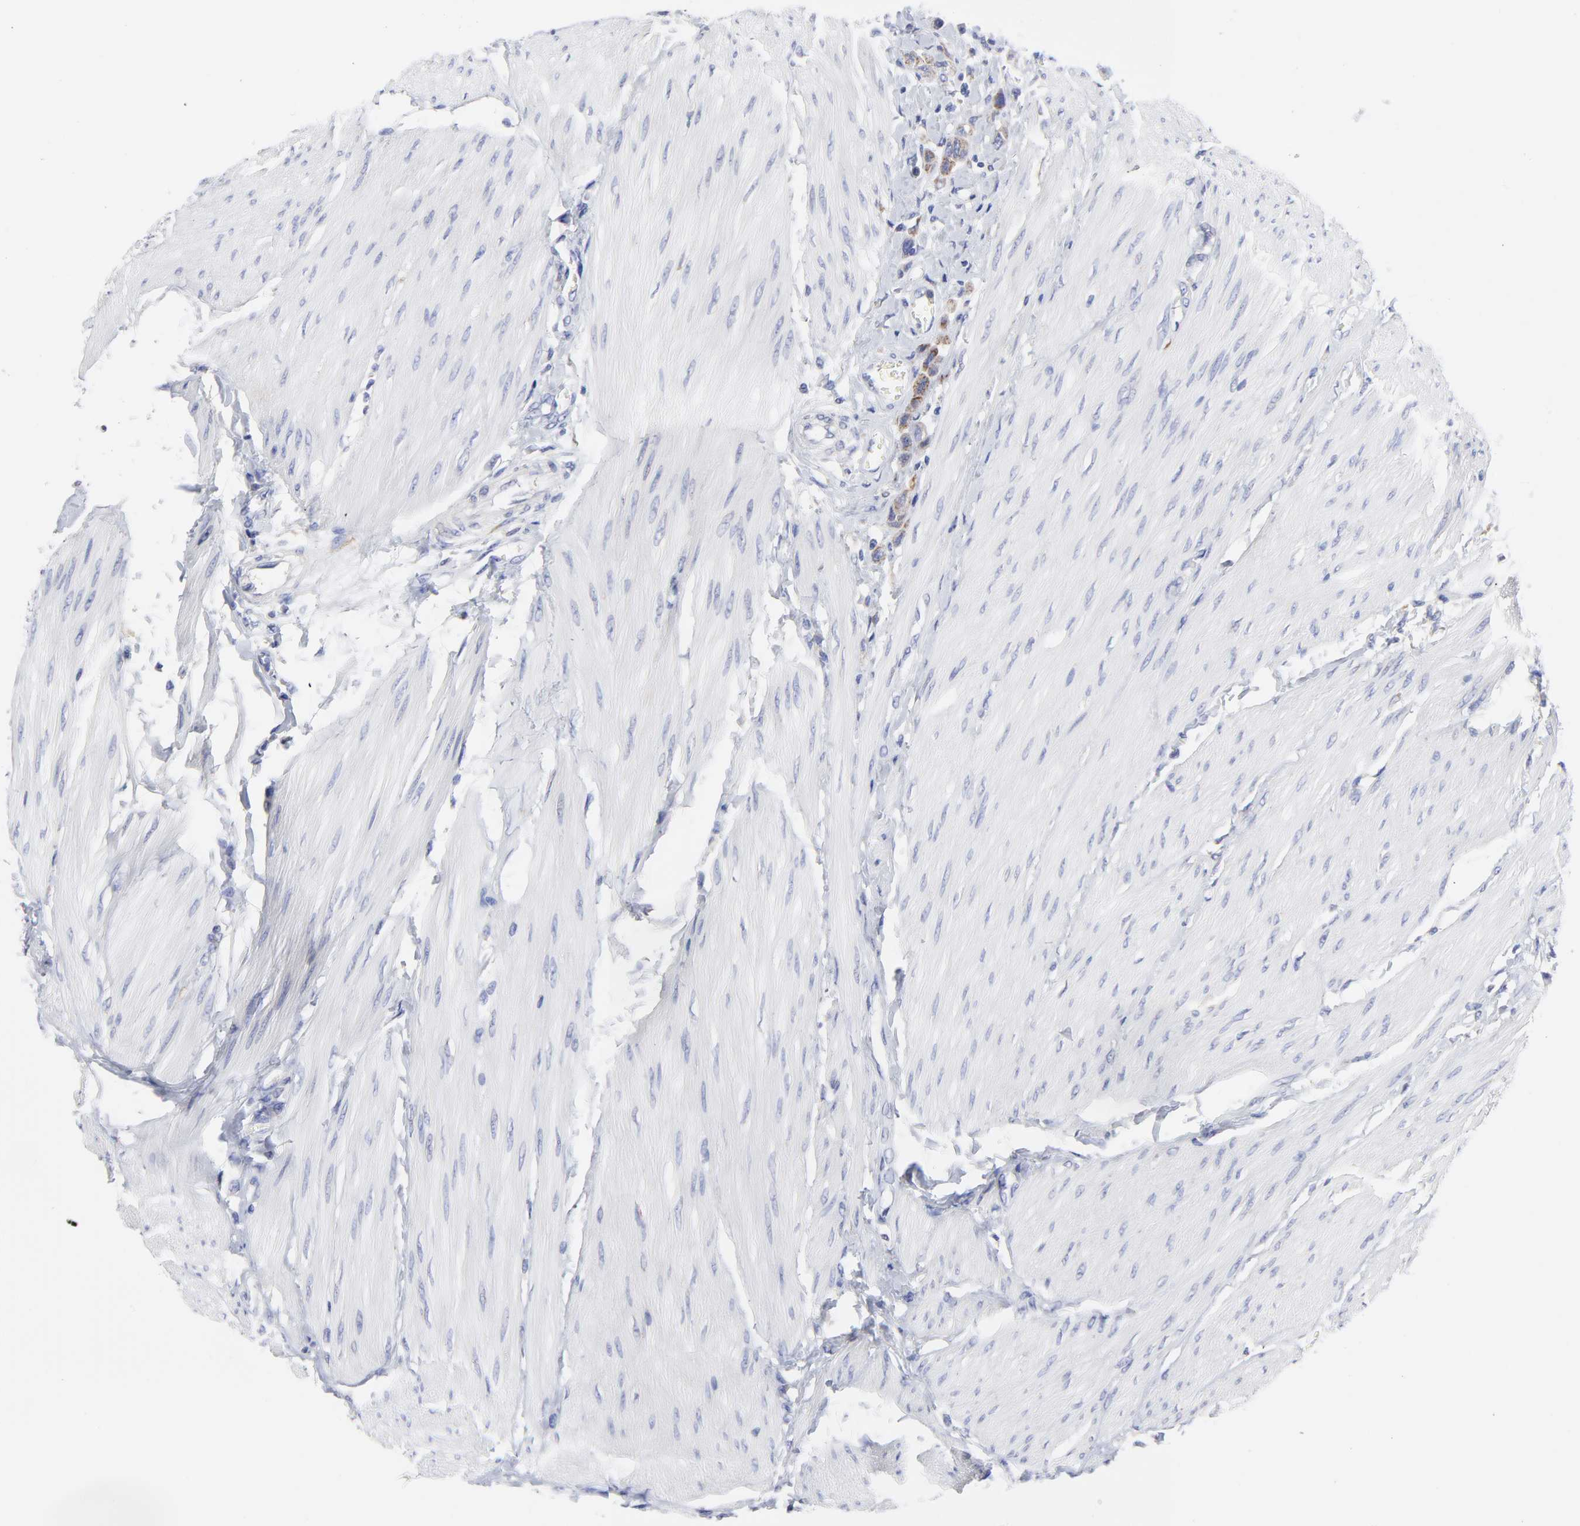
{"staining": {"intensity": "moderate", "quantity": "25%-75%", "location": "cytoplasmic/membranous"}, "tissue": "urothelial cancer", "cell_type": "Tumor cells", "image_type": "cancer", "snomed": [{"axis": "morphology", "description": "Urothelial carcinoma, High grade"}, {"axis": "topography", "description": "Urinary bladder"}], "caption": "Immunohistochemical staining of urothelial carcinoma (high-grade) shows medium levels of moderate cytoplasmic/membranous protein positivity in approximately 25%-75% of tumor cells.", "gene": "DUSP9", "patient": {"sex": "male", "age": 50}}